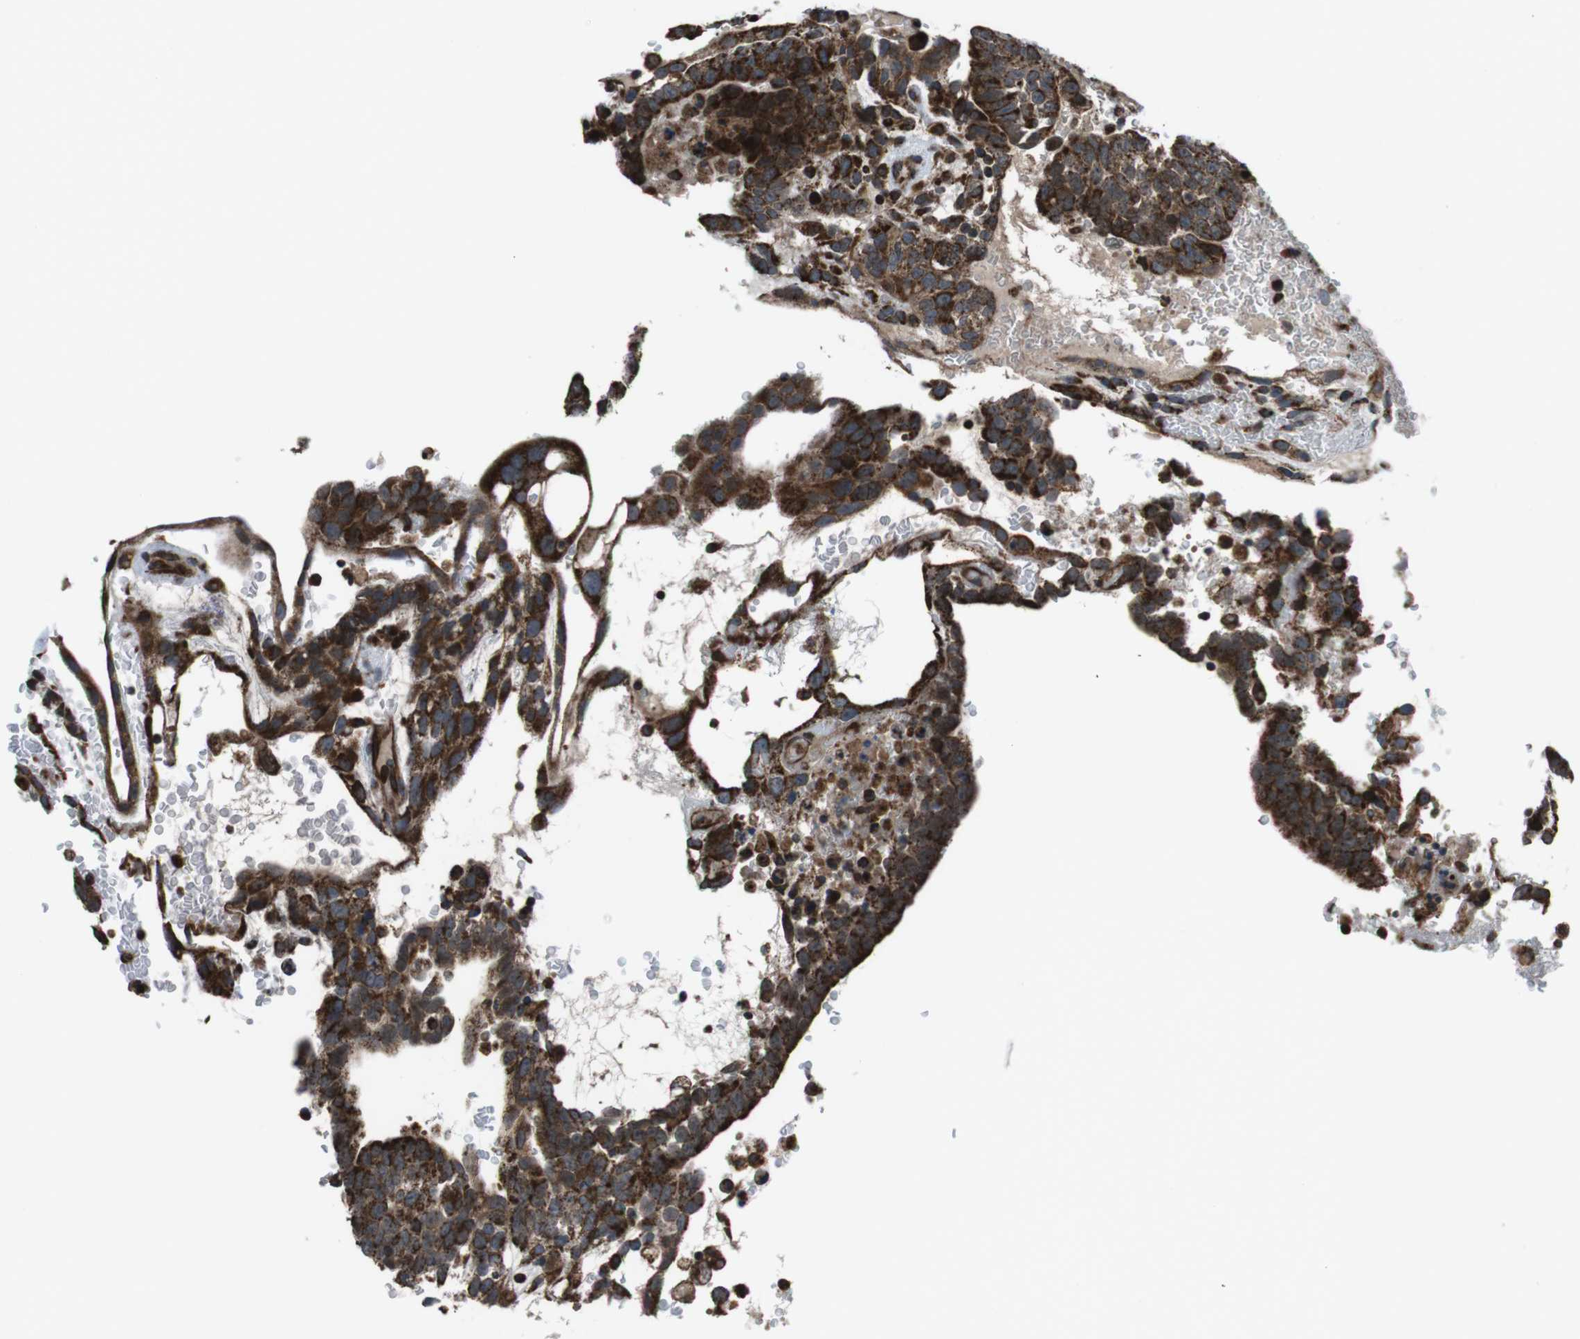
{"staining": {"intensity": "strong", "quantity": ">75%", "location": "cytoplasmic/membranous"}, "tissue": "testis cancer", "cell_type": "Tumor cells", "image_type": "cancer", "snomed": [{"axis": "morphology", "description": "Seminoma, NOS"}, {"axis": "morphology", "description": "Carcinoma, Embryonal, NOS"}, {"axis": "topography", "description": "Testis"}], "caption": "Tumor cells display high levels of strong cytoplasmic/membranous positivity in approximately >75% of cells in human embryonal carcinoma (testis).", "gene": "GIMAP8", "patient": {"sex": "male", "age": 52}}